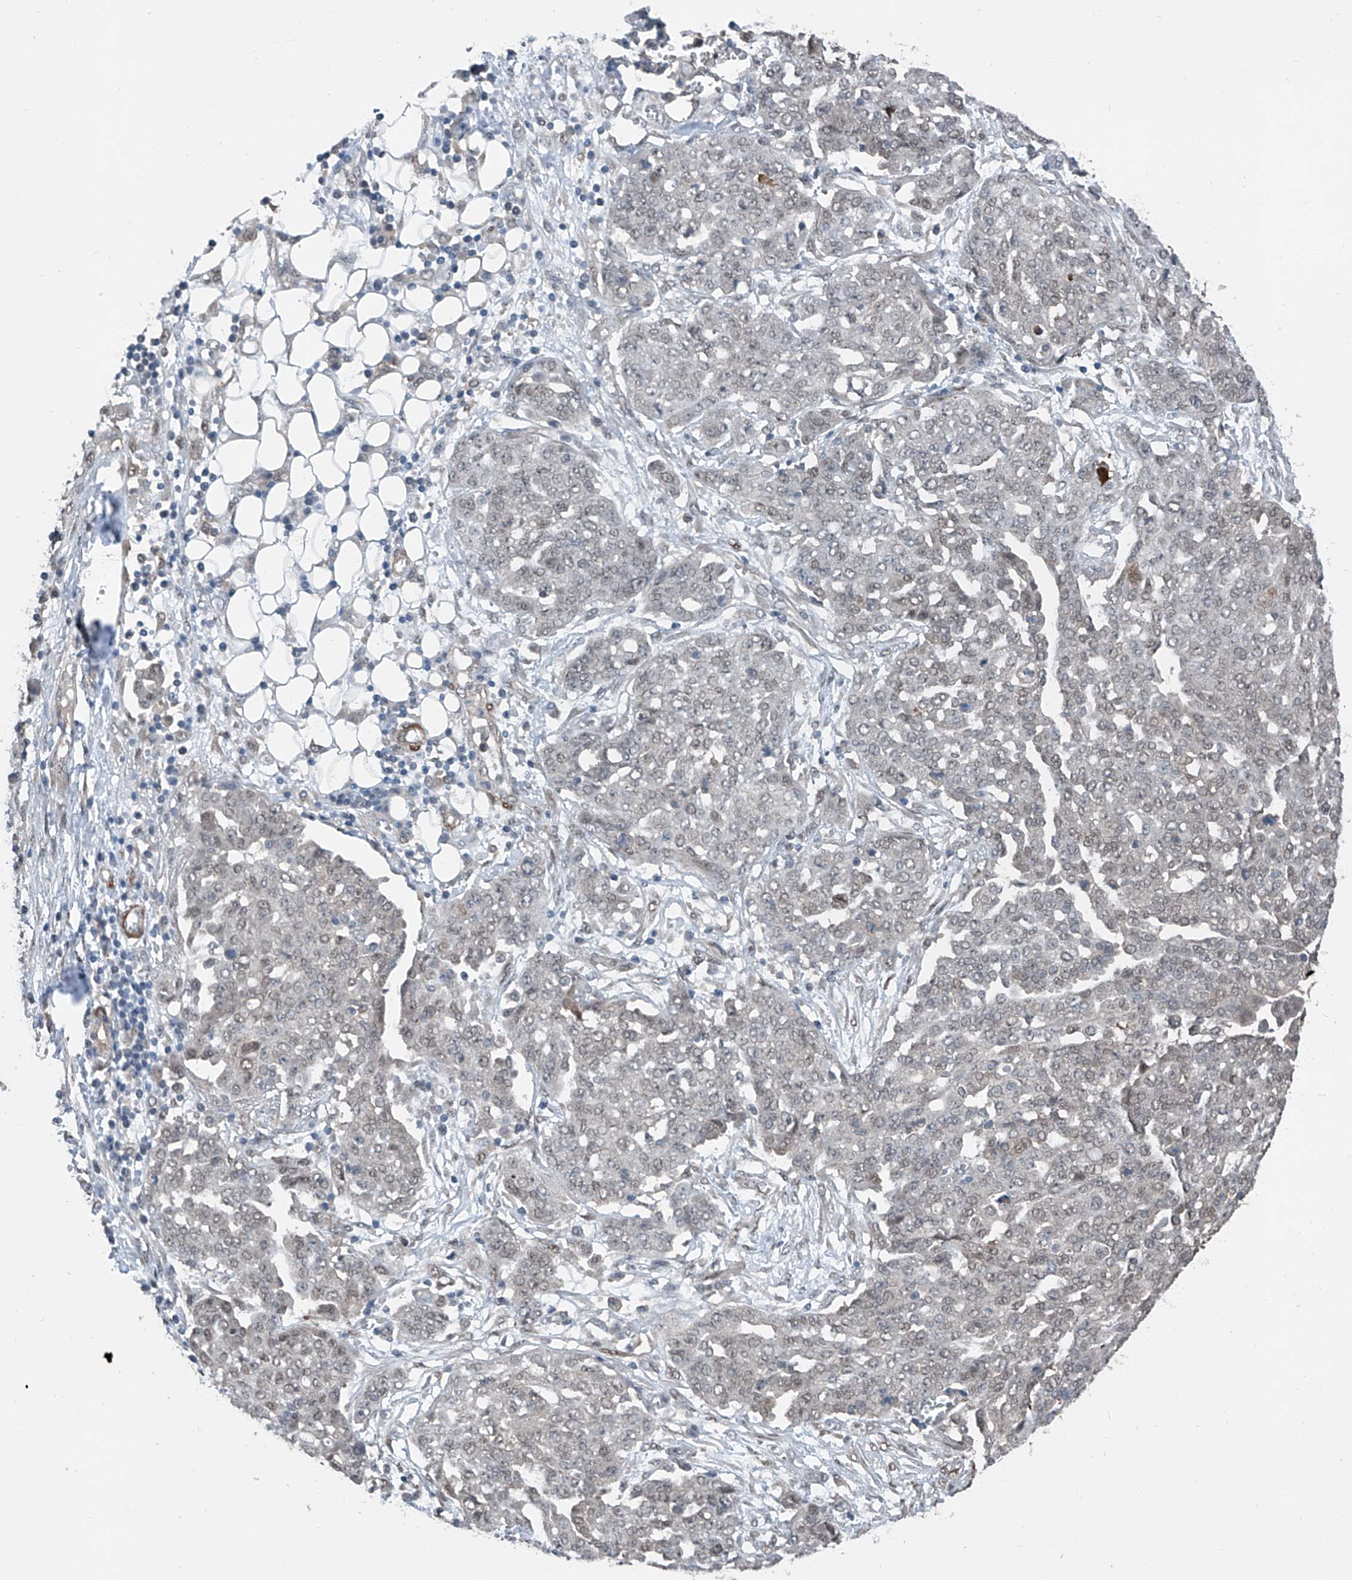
{"staining": {"intensity": "weak", "quantity": "<25%", "location": "nuclear"}, "tissue": "ovarian cancer", "cell_type": "Tumor cells", "image_type": "cancer", "snomed": [{"axis": "morphology", "description": "Cystadenocarcinoma, serous, NOS"}, {"axis": "topography", "description": "Soft tissue"}, {"axis": "topography", "description": "Ovary"}], "caption": "DAB immunohistochemical staining of human ovarian cancer exhibits no significant expression in tumor cells.", "gene": "HSPA6", "patient": {"sex": "female", "age": 57}}